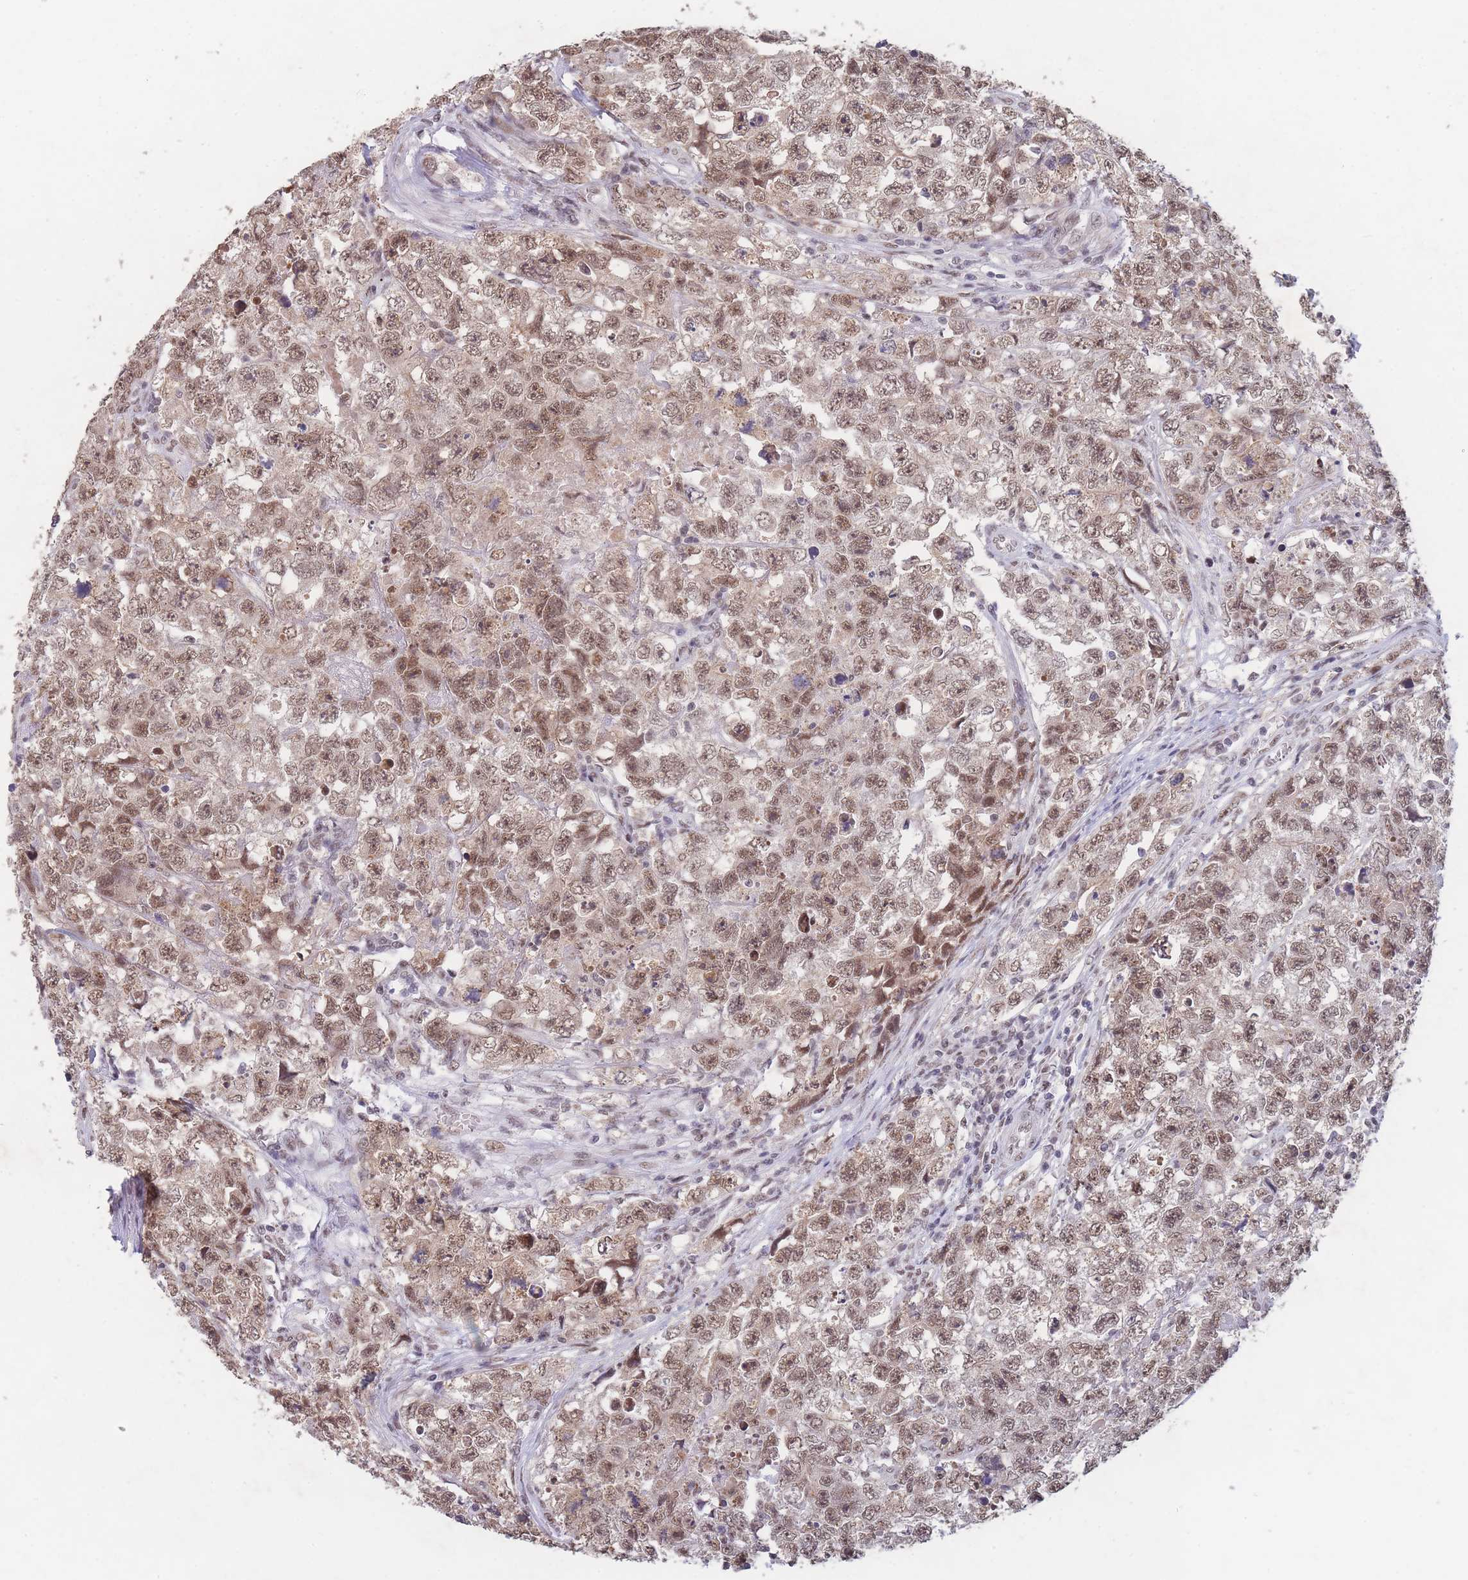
{"staining": {"intensity": "moderate", "quantity": ">75%", "location": "nuclear"}, "tissue": "testis cancer", "cell_type": "Tumor cells", "image_type": "cancer", "snomed": [{"axis": "morphology", "description": "Carcinoma, Embryonal, NOS"}, {"axis": "topography", "description": "Testis"}], "caption": "Immunohistochemistry photomicrograph of human testis cancer stained for a protein (brown), which demonstrates medium levels of moderate nuclear staining in approximately >75% of tumor cells.", "gene": "SNRPA1", "patient": {"sex": "male", "age": 22}}